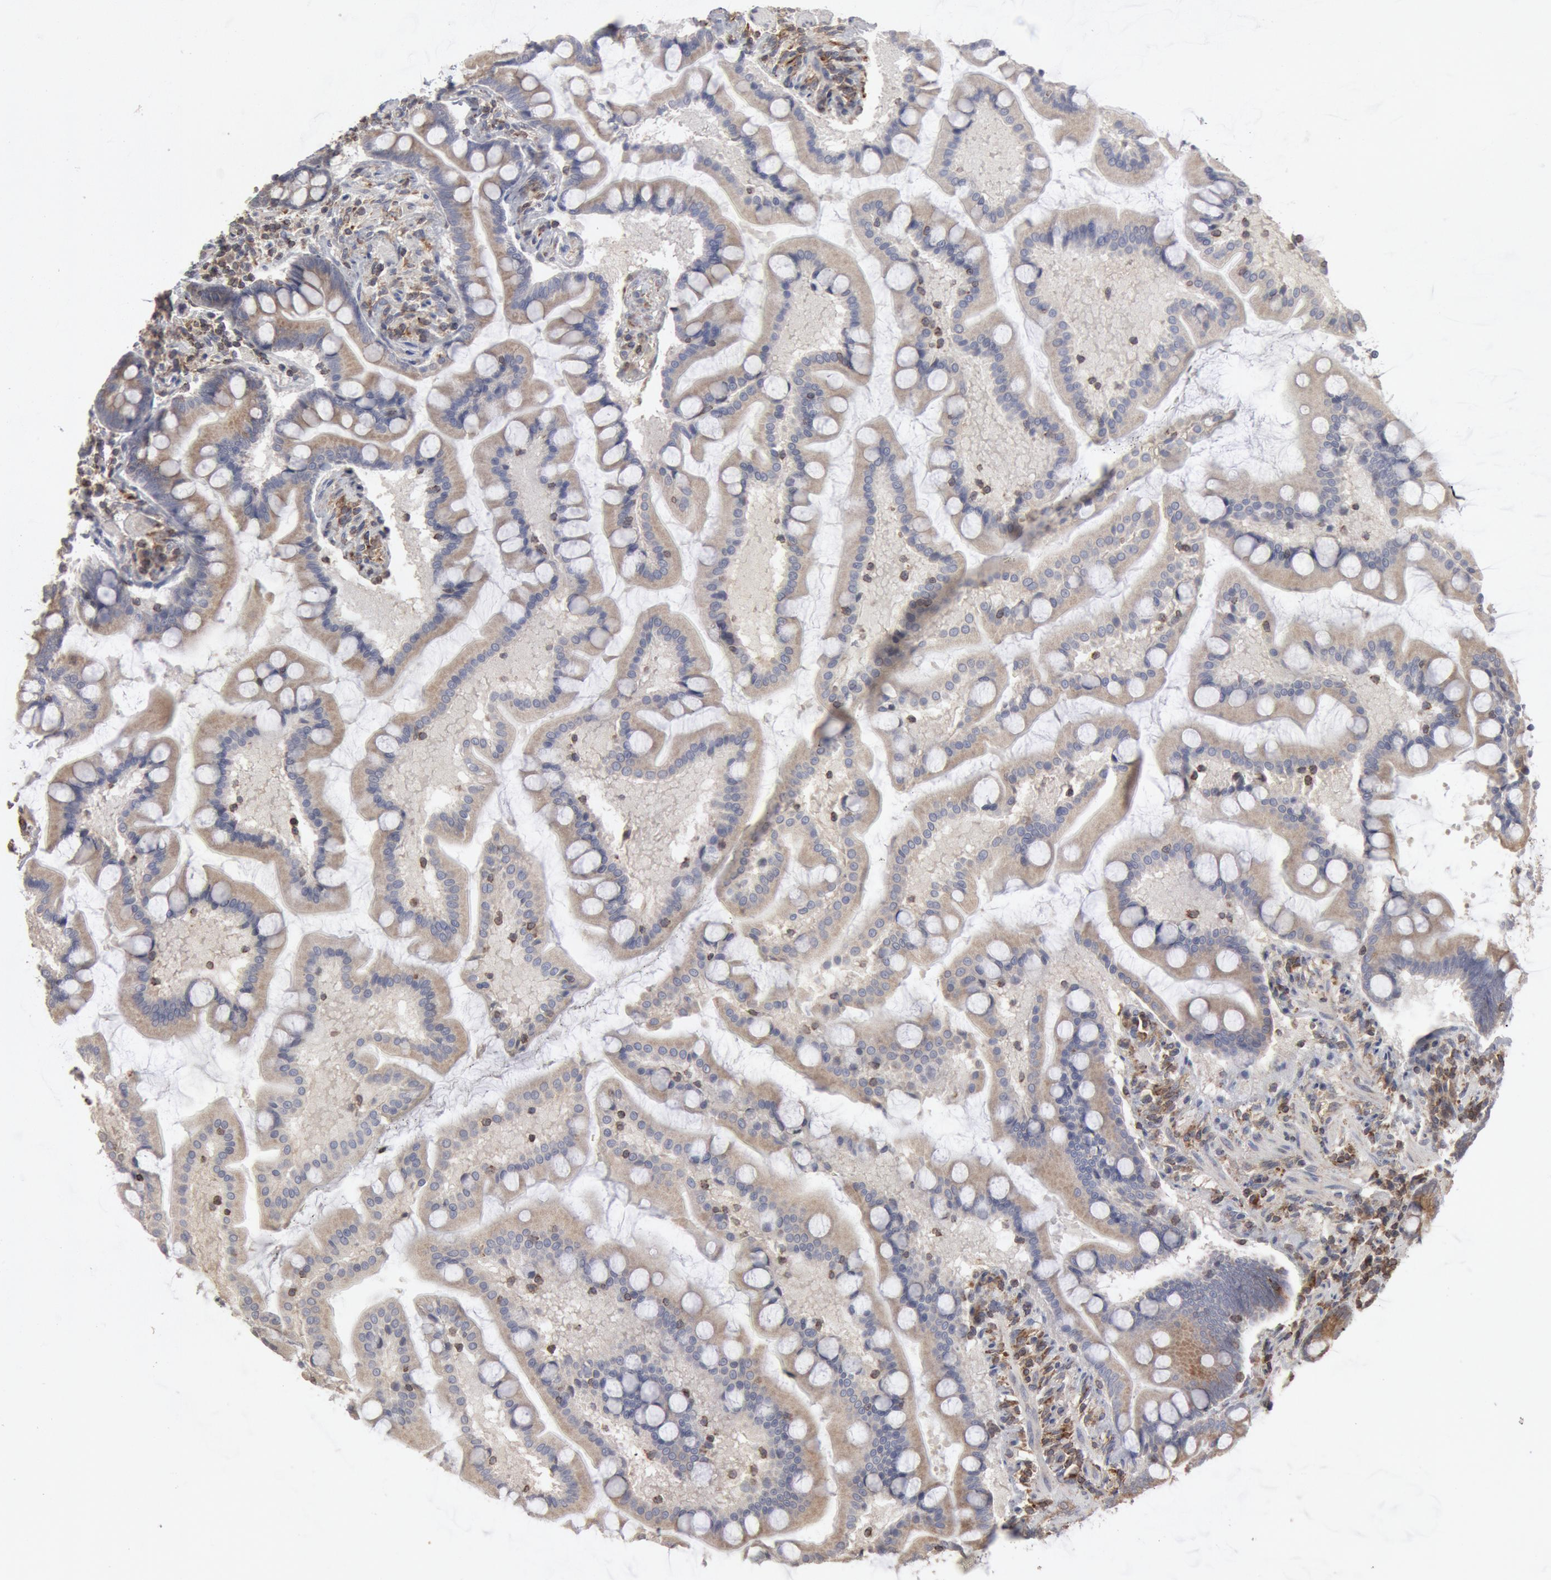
{"staining": {"intensity": "weak", "quantity": ">75%", "location": "cytoplasmic/membranous"}, "tissue": "small intestine", "cell_type": "Glandular cells", "image_type": "normal", "snomed": [{"axis": "morphology", "description": "Normal tissue, NOS"}, {"axis": "topography", "description": "Small intestine"}], "caption": "Normal small intestine was stained to show a protein in brown. There is low levels of weak cytoplasmic/membranous positivity in about >75% of glandular cells. (IHC, brightfield microscopy, high magnification).", "gene": "OSBPL8", "patient": {"sex": "male", "age": 41}}